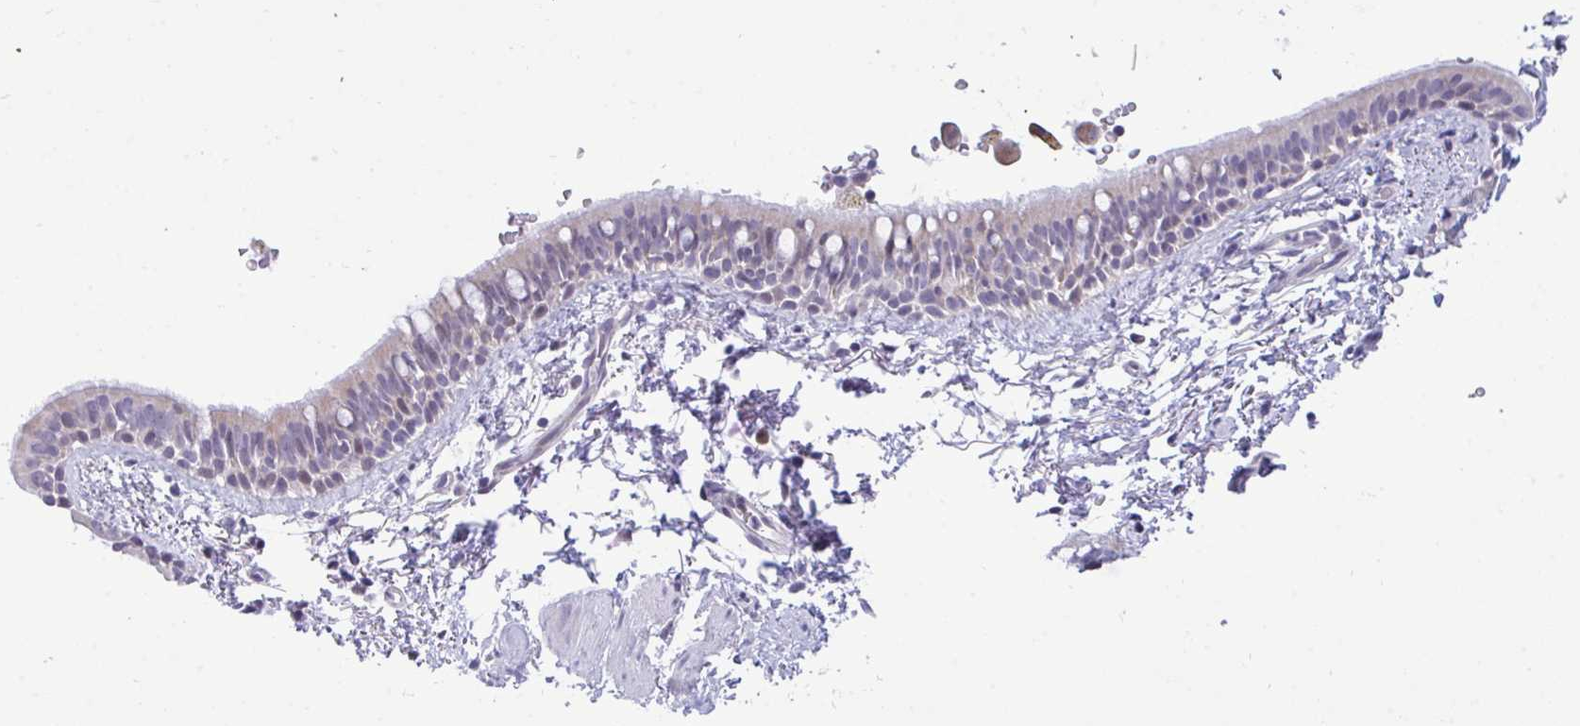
{"staining": {"intensity": "negative", "quantity": "none", "location": "none"}, "tissue": "bronchus", "cell_type": "Respiratory epithelial cells", "image_type": "normal", "snomed": [{"axis": "morphology", "description": "Normal tissue, NOS"}, {"axis": "topography", "description": "Lymph node"}, {"axis": "topography", "description": "Cartilage tissue"}, {"axis": "topography", "description": "Bronchus"}], "caption": "There is no significant expression in respiratory epithelial cells of bronchus. Nuclei are stained in blue.", "gene": "EPOP", "patient": {"sex": "female", "age": 70}}